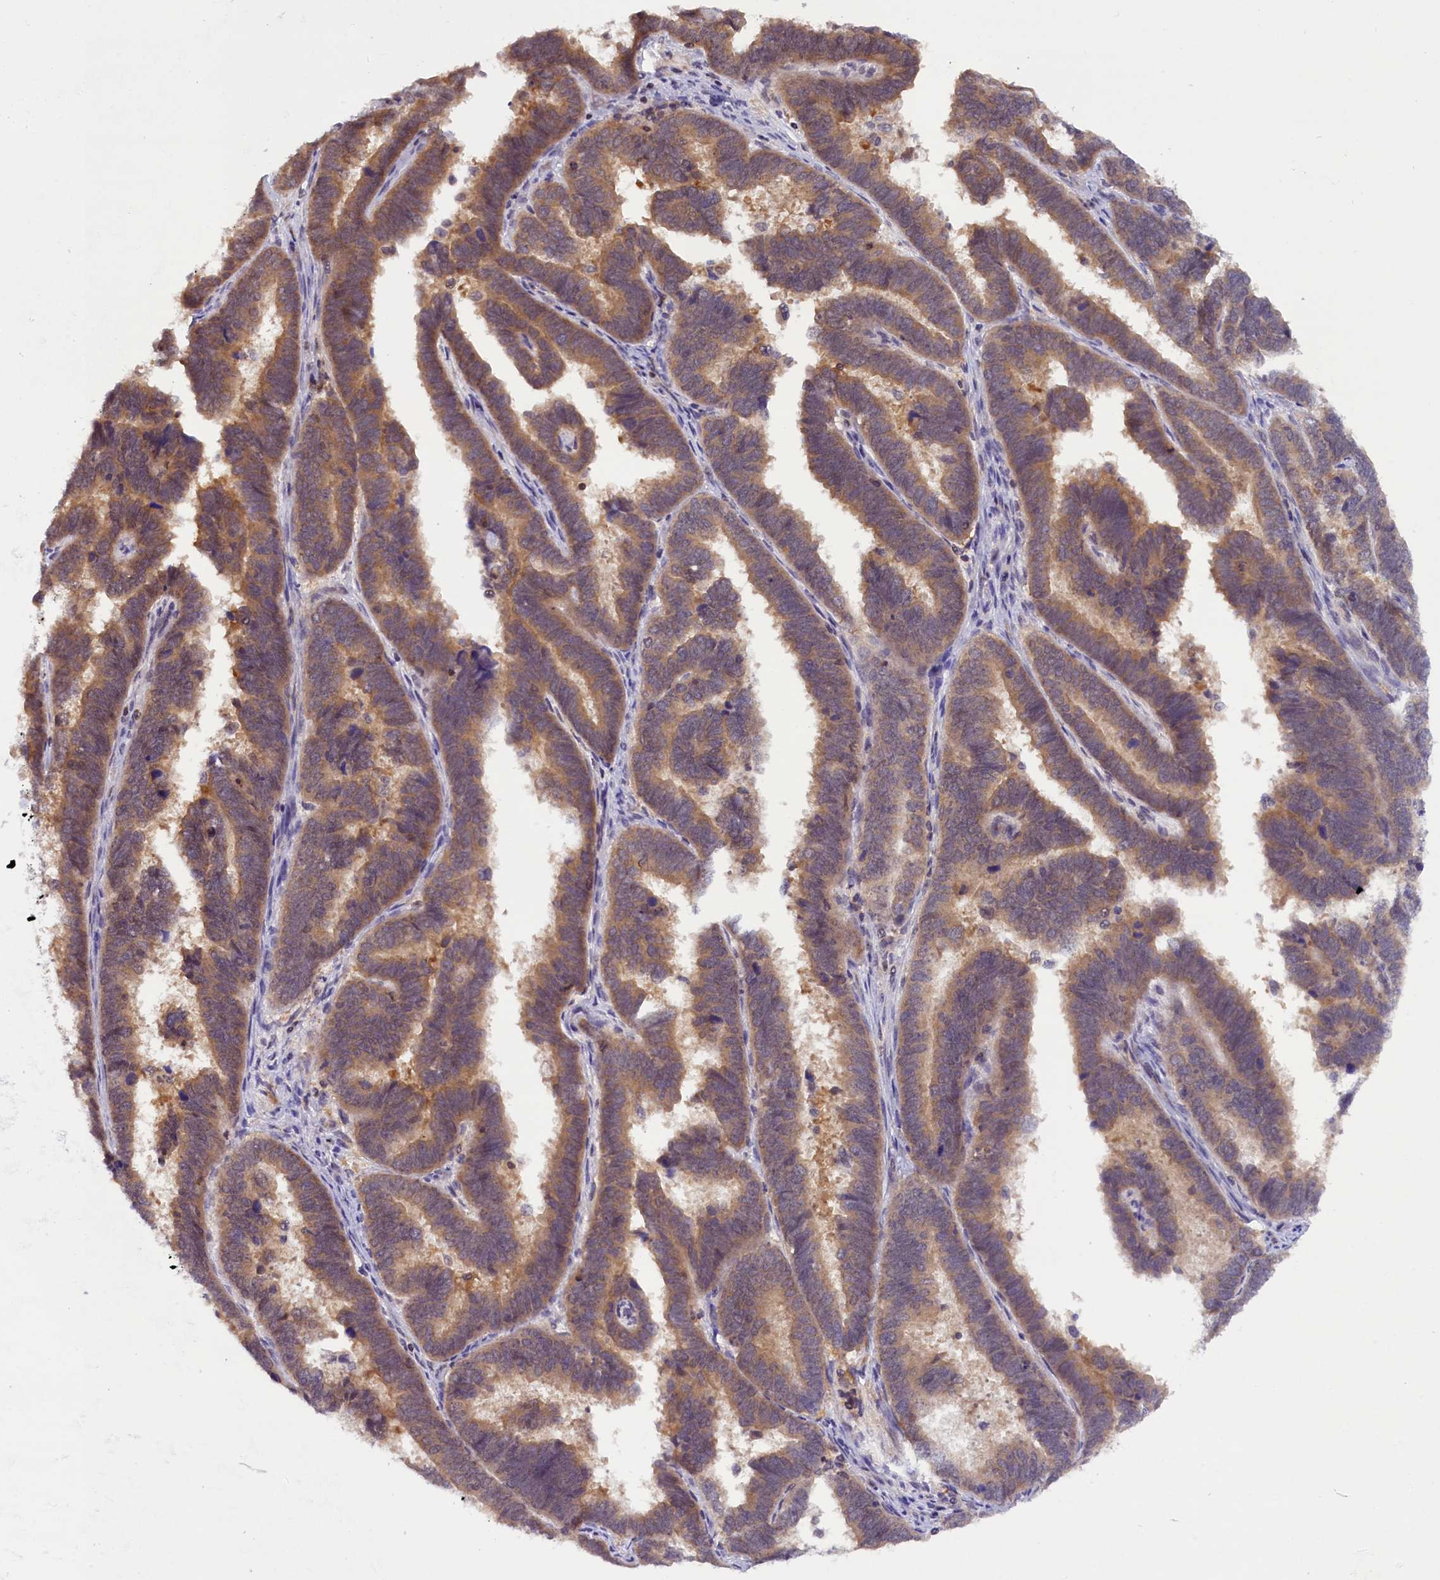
{"staining": {"intensity": "moderate", "quantity": ">75%", "location": "cytoplasmic/membranous"}, "tissue": "endometrial cancer", "cell_type": "Tumor cells", "image_type": "cancer", "snomed": [{"axis": "morphology", "description": "Adenocarcinoma, NOS"}, {"axis": "topography", "description": "Endometrium"}], "caption": "Tumor cells display medium levels of moderate cytoplasmic/membranous positivity in about >75% of cells in endometrial adenocarcinoma. Using DAB (brown) and hematoxylin (blue) stains, captured at high magnification using brightfield microscopy.", "gene": "TBCB", "patient": {"sex": "female", "age": 75}}